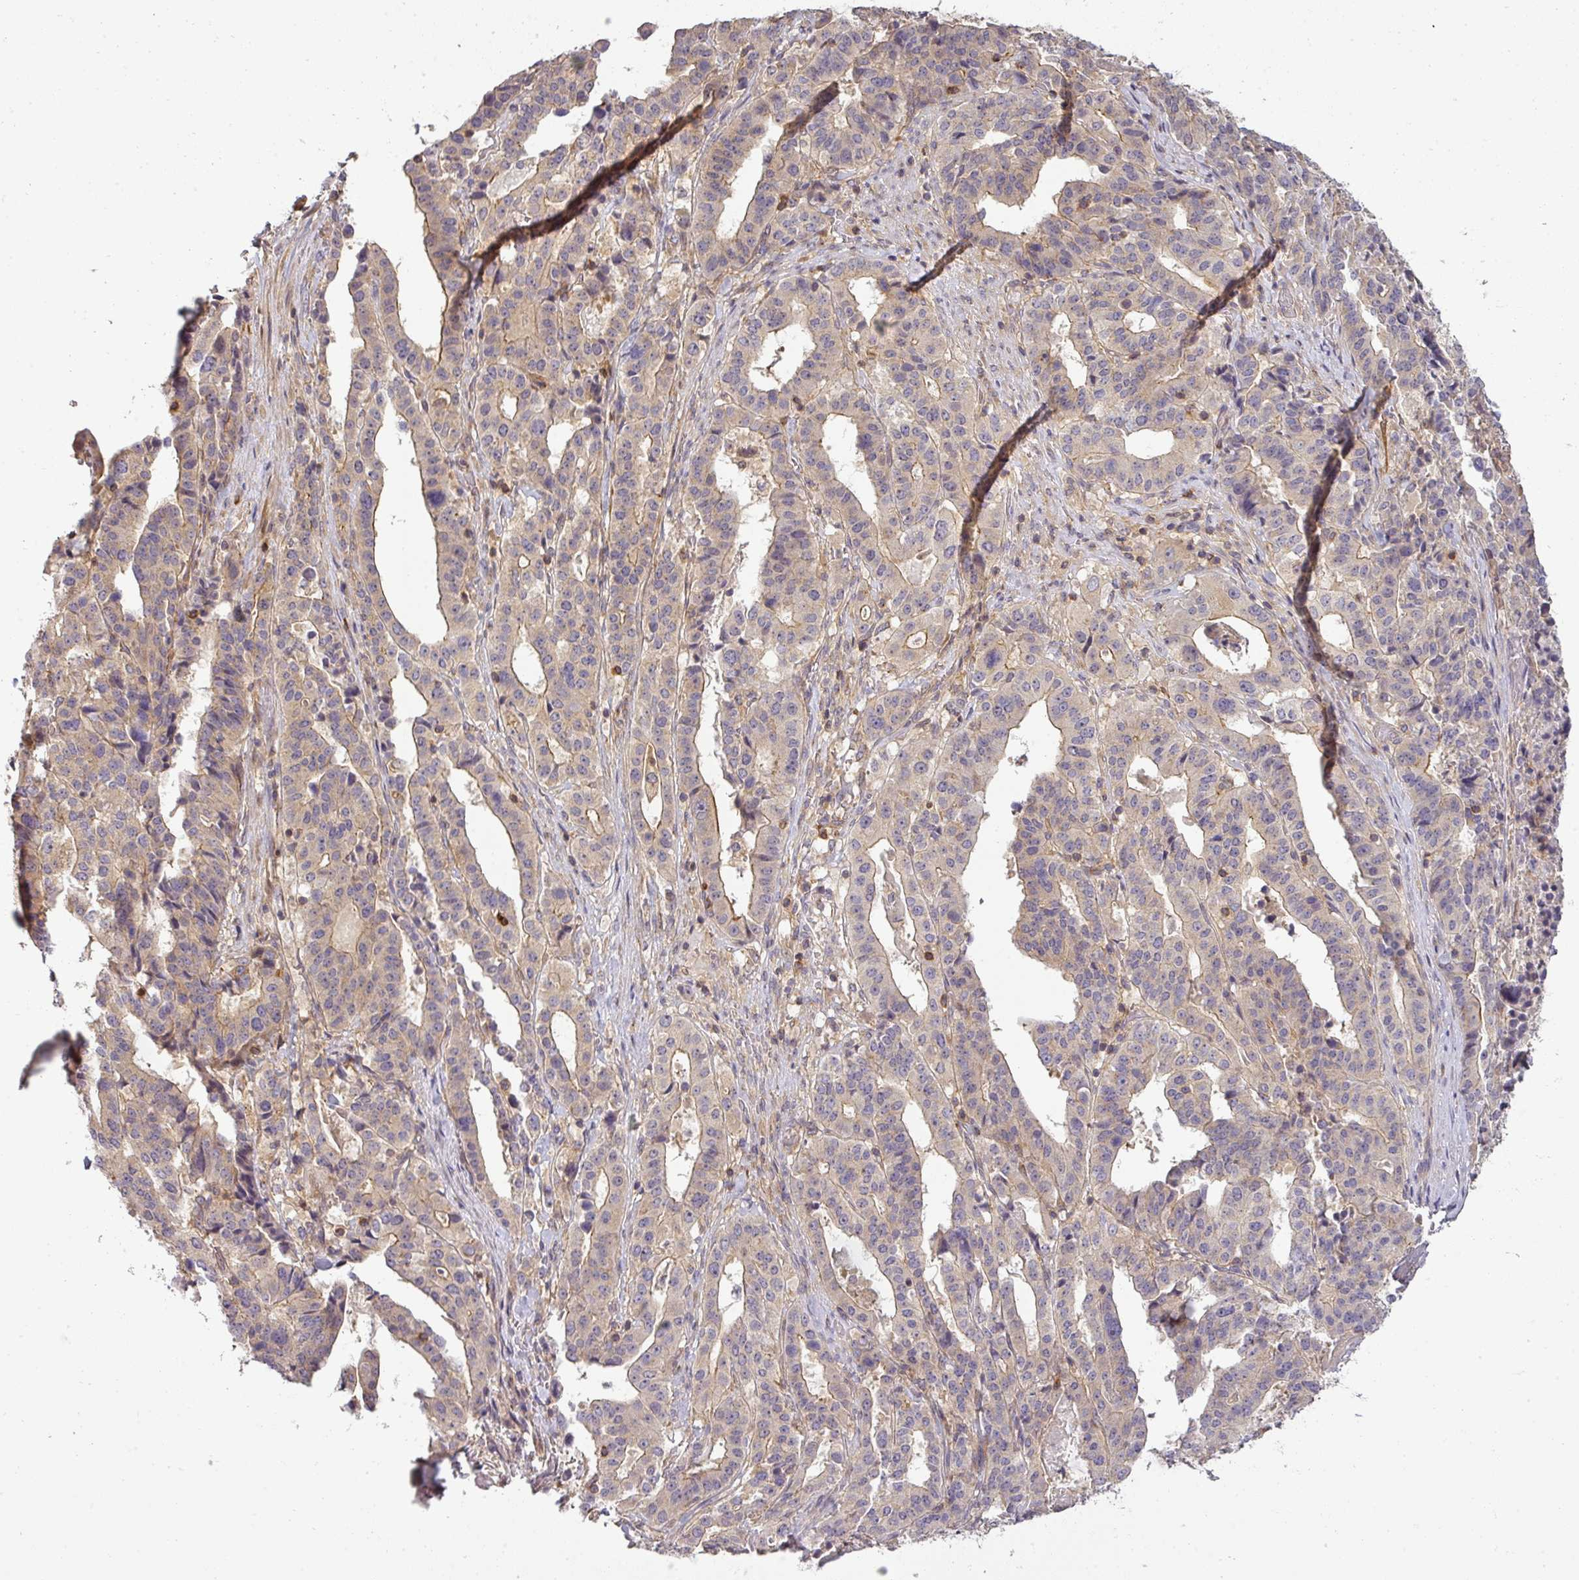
{"staining": {"intensity": "weak", "quantity": "<25%", "location": "cytoplasmic/membranous"}, "tissue": "stomach cancer", "cell_type": "Tumor cells", "image_type": "cancer", "snomed": [{"axis": "morphology", "description": "Adenocarcinoma, NOS"}, {"axis": "topography", "description": "Stomach"}], "caption": "This is a histopathology image of immunohistochemistry (IHC) staining of stomach adenocarcinoma, which shows no expression in tumor cells.", "gene": "NIN", "patient": {"sex": "male", "age": 48}}